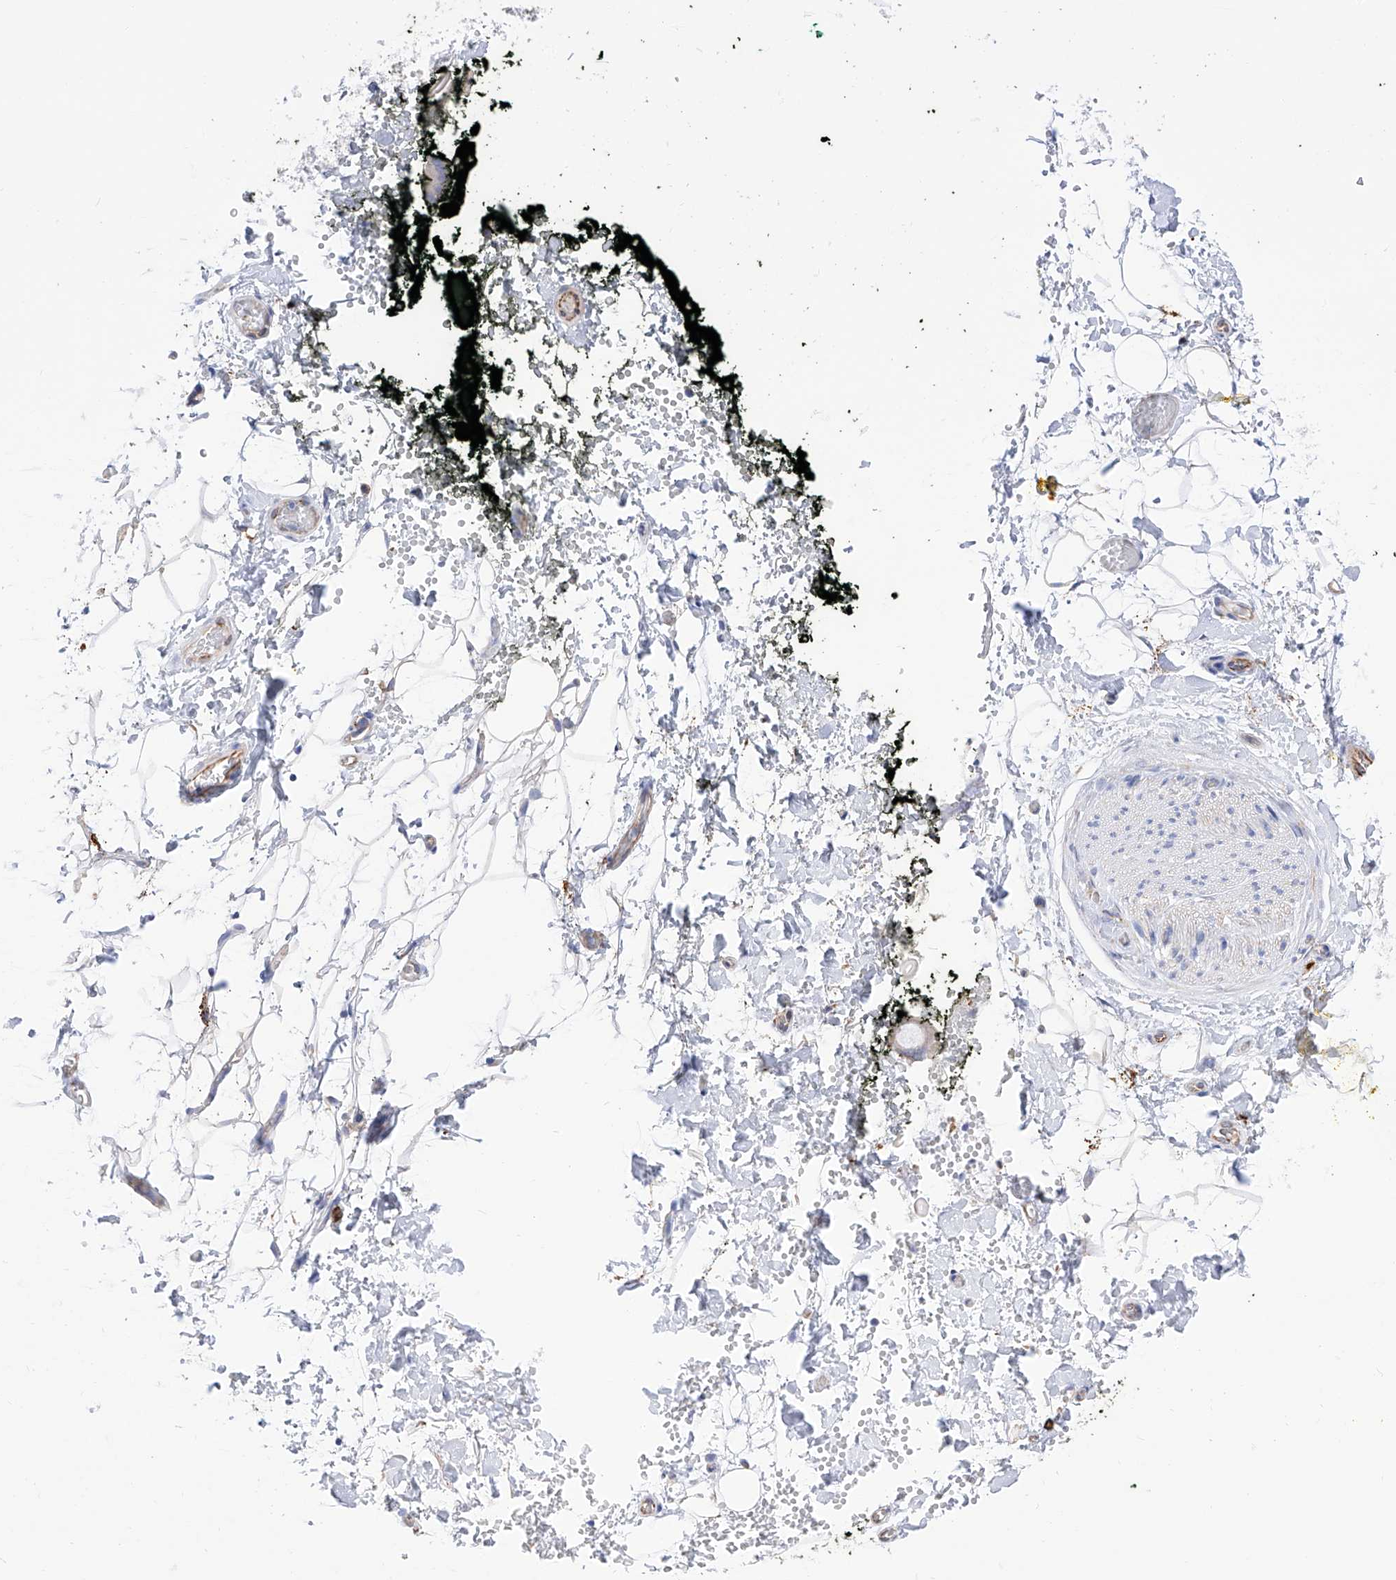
{"staining": {"intensity": "weak", "quantity": "<25%", "location": "cytoplasmic/membranous"}, "tissue": "adipose tissue", "cell_type": "Adipocytes", "image_type": "normal", "snomed": [{"axis": "morphology", "description": "Normal tissue, NOS"}, {"axis": "morphology", "description": "Adenocarcinoma, NOS"}, {"axis": "topography", "description": "Pancreas"}, {"axis": "topography", "description": "Peripheral nerve tissue"}], "caption": "Adipose tissue stained for a protein using IHC displays no expression adipocytes.", "gene": "FLG", "patient": {"sex": "male", "age": 59}}